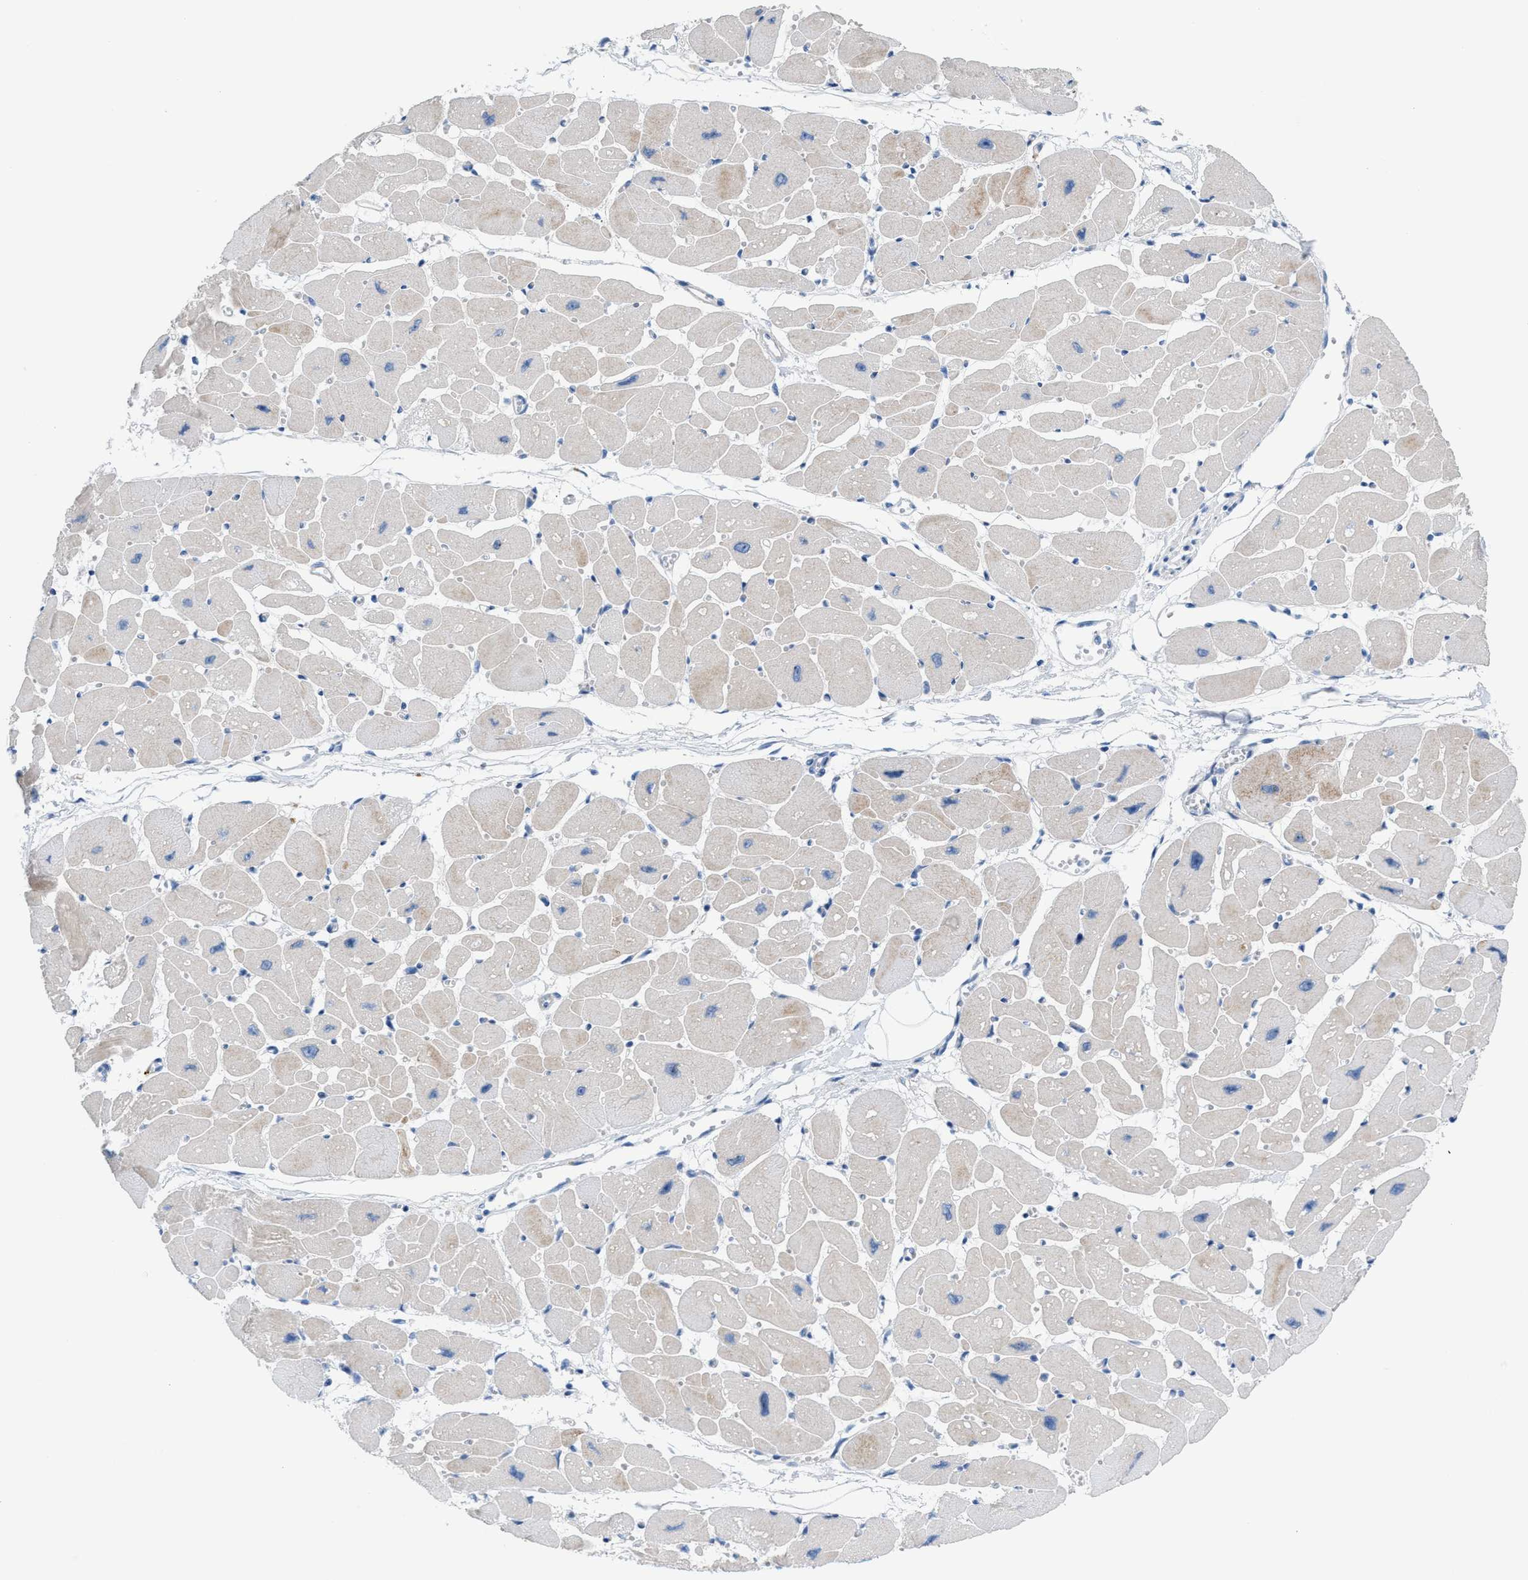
{"staining": {"intensity": "weak", "quantity": "25%-75%", "location": "cytoplasmic/membranous"}, "tissue": "heart muscle", "cell_type": "Cardiomyocytes", "image_type": "normal", "snomed": [{"axis": "morphology", "description": "Normal tissue, NOS"}, {"axis": "topography", "description": "Heart"}], "caption": "Benign heart muscle demonstrates weak cytoplasmic/membranous positivity in about 25%-75% of cardiomyocytes, visualized by immunohistochemistry. The staining is performed using DAB brown chromogen to label protein expression. The nuclei are counter-stained blue using hematoxylin.", "gene": "MPP3", "patient": {"sex": "female", "age": 54}}